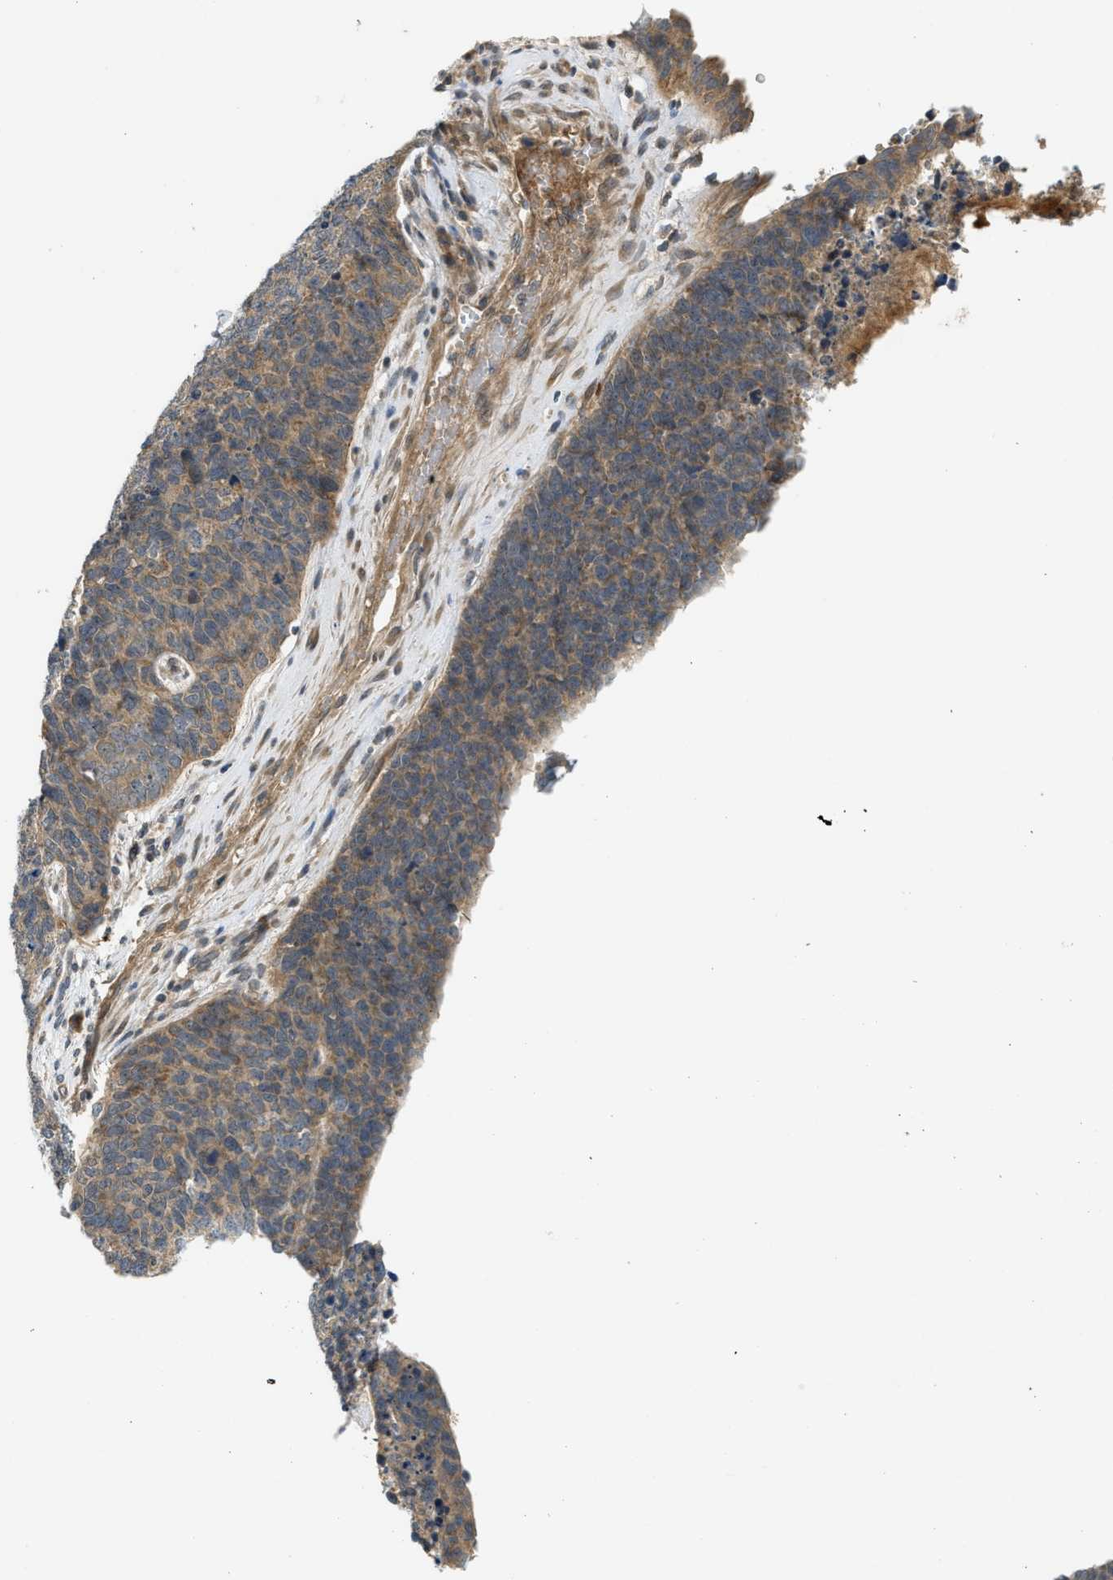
{"staining": {"intensity": "moderate", "quantity": ">75%", "location": "cytoplasmic/membranous"}, "tissue": "cervical cancer", "cell_type": "Tumor cells", "image_type": "cancer", "snomed": [{"axis": "morphology", "description": "Squamous cell carcinoma, NOS"}, {"axis": "topography", "description": "Cervix"}], "caption": "Moderate cytoplasmic/membranous positivity is present in approximately >75% of tumor cells in cervical cancer (squamous cell carcinoma).", "gene": "ADCY8", "patient": {"sex": "female", "age": 63}}